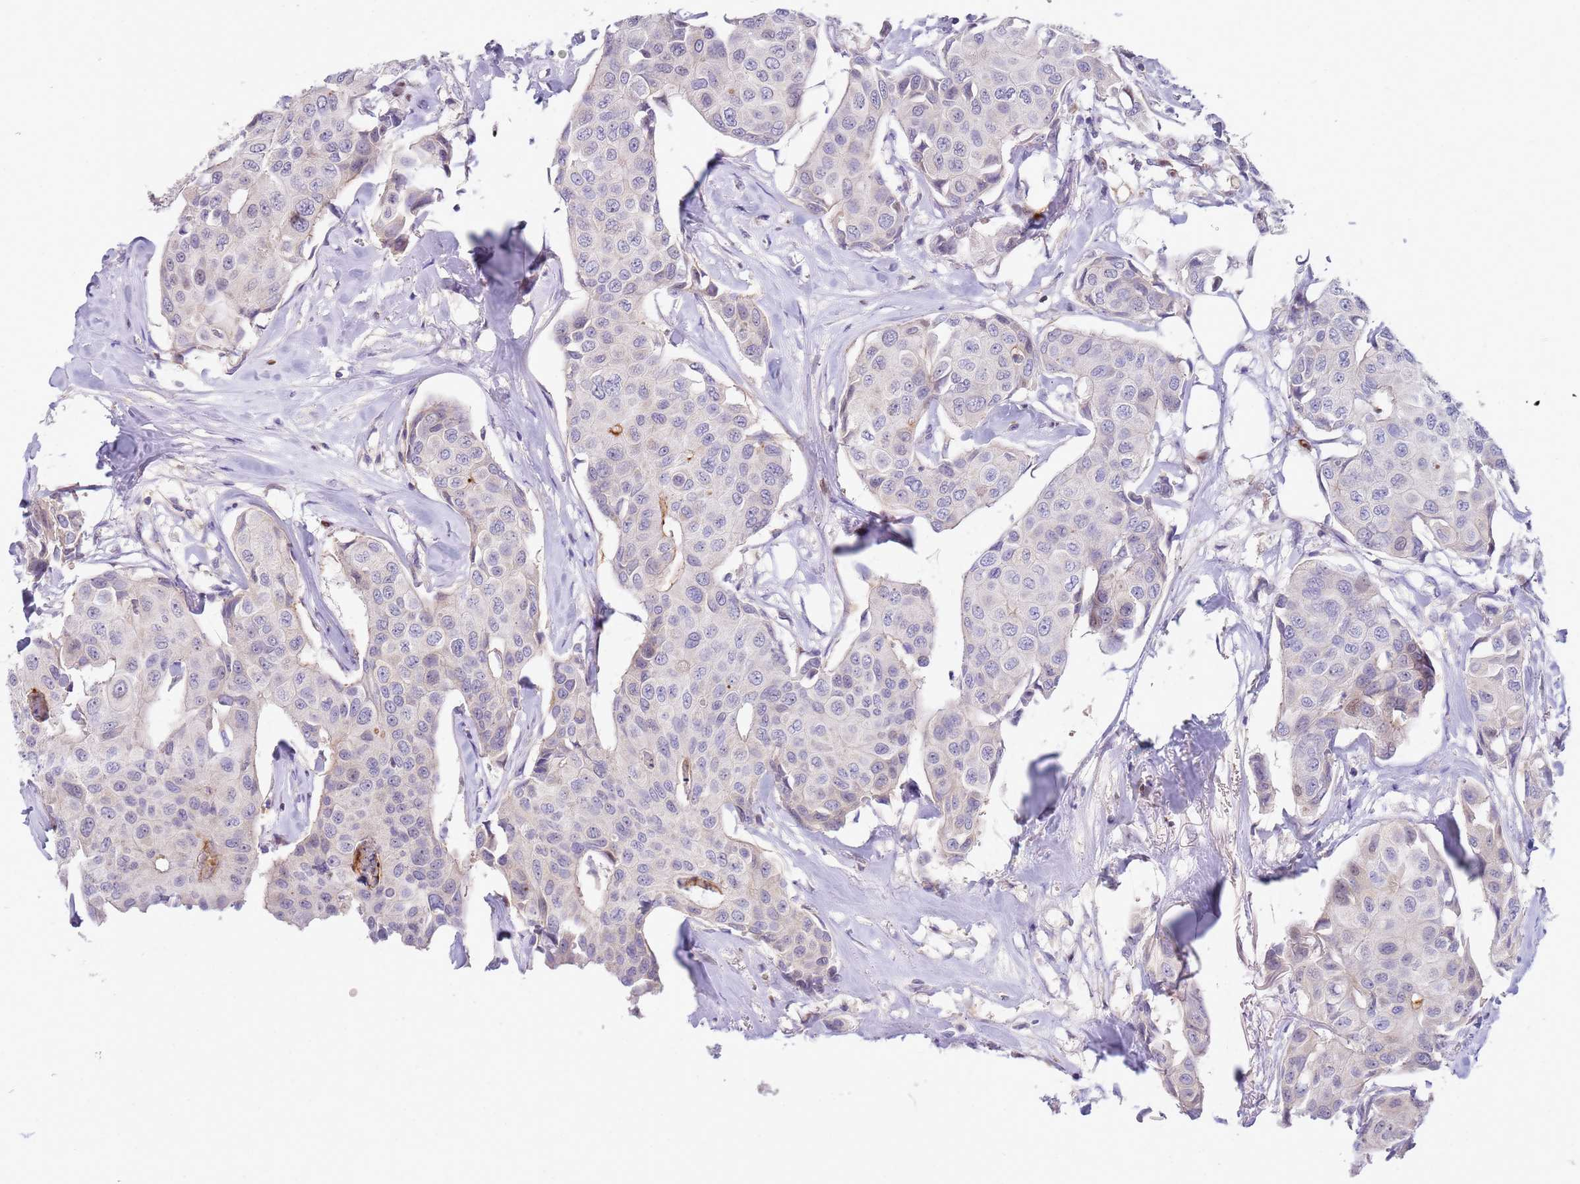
{"staining": {"intensity": "negative", "quantity": "none", "location": "none"}, "tissue": "breast cancer", "cell_type": "Tumor cells", "image_type": "cancer", "snomed": [{"axis": "morphology", "description": "Duct carcinoma"}, {"axis": "topography", "description": "Breast"}], "caption": "IHC of human breast cancer reveals no staining in tumor cells.", "gene": "STK25", "patient": {"sex": "female", "age": 80}}